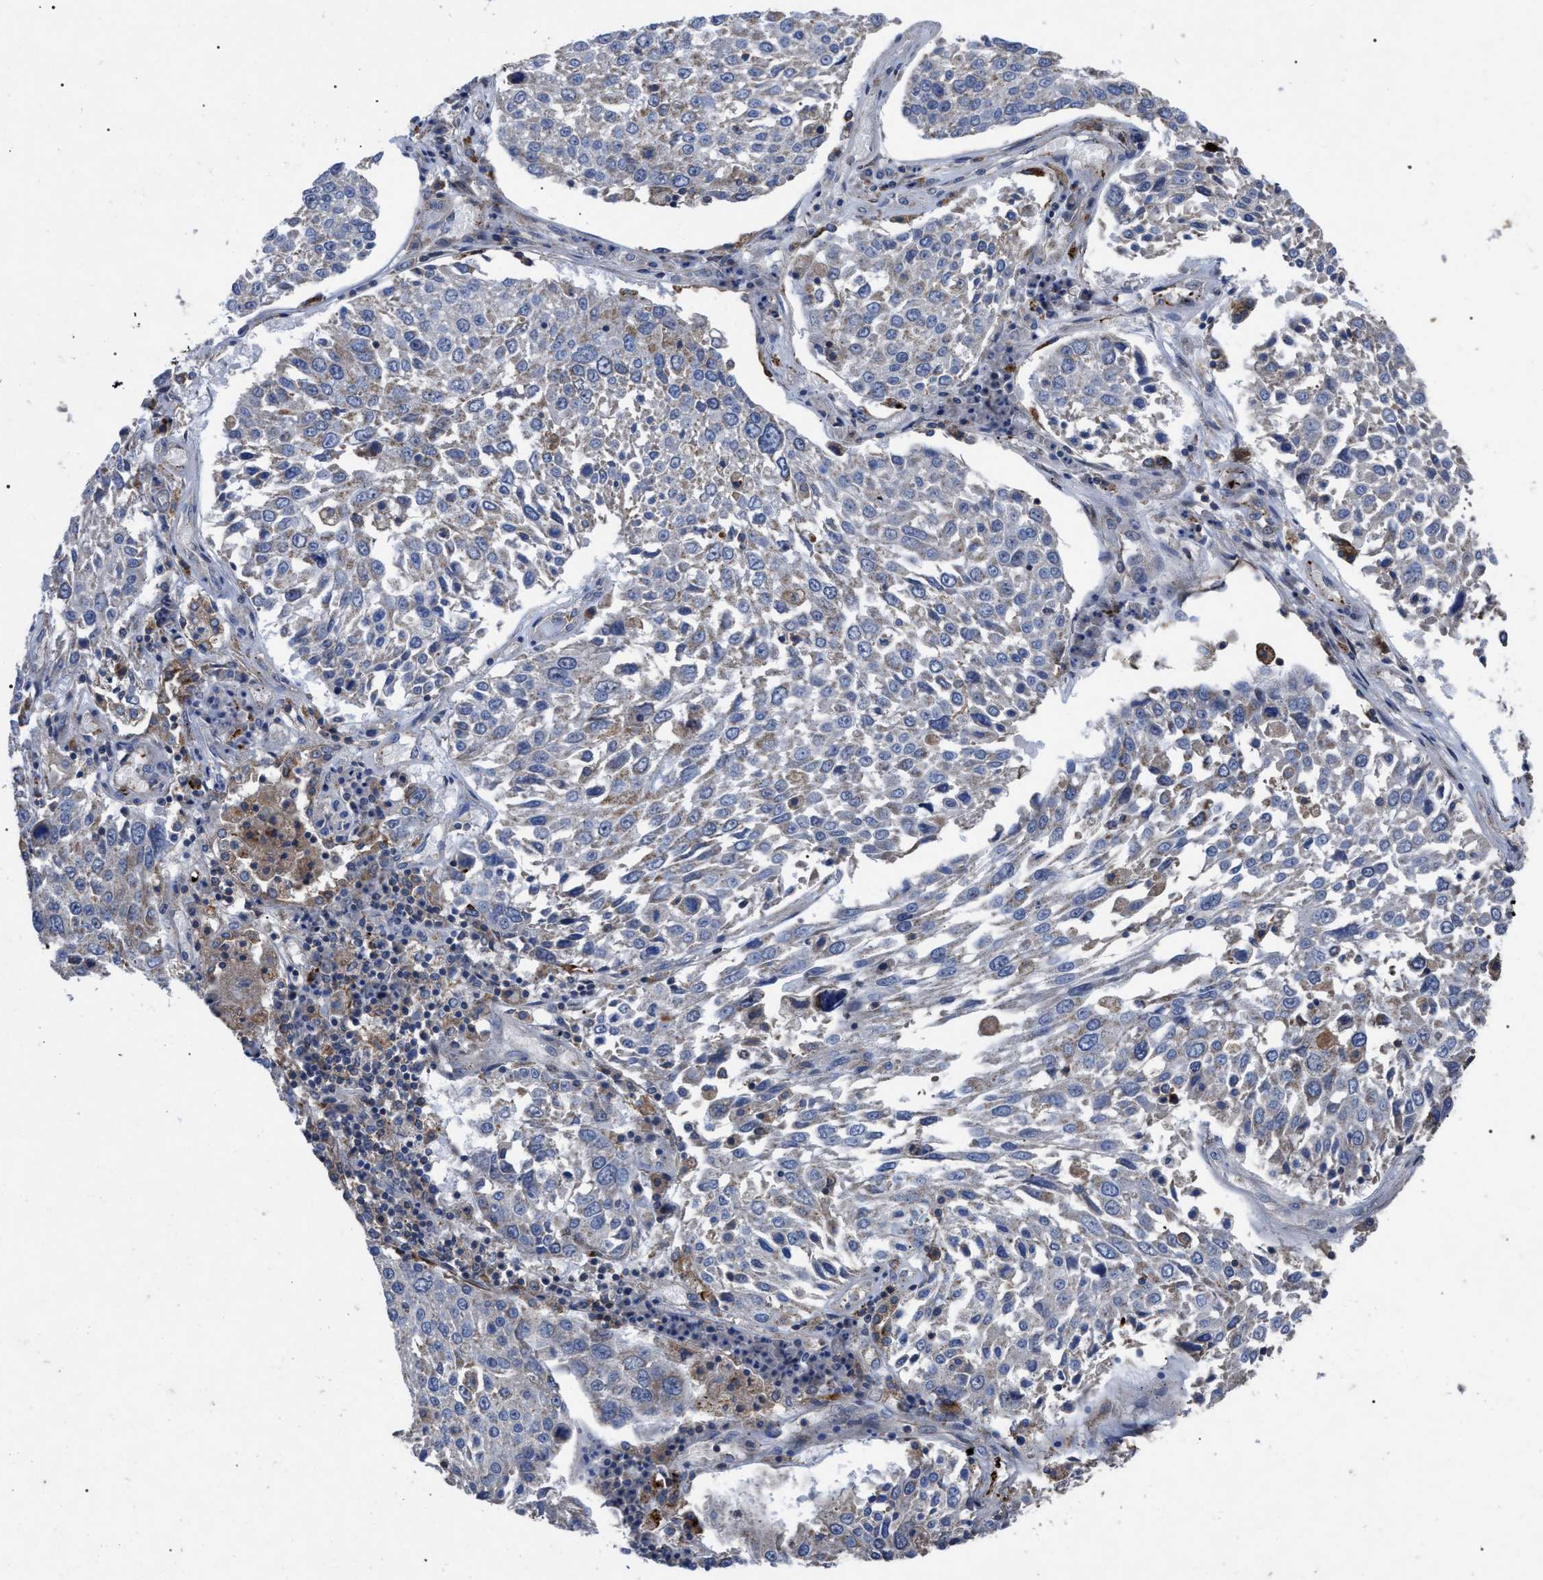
{"staining": {"intensity": "negative", "quantity": "none", "location": "none"}, "tissue": "lung cancer", "cell_type": "Tumor cells", "image_type": "cancer", "snomed": [{"axis": "morphology", "description": "Squamous cell carcinoma, NOS"}, {"axis": "topography", "description": "Lung"}], "caption": "Tumor cells are negative for protein expression in human lung cancer (squamous cell carcinoma).", "gene": "FAM171A2", "patient": {"sex": "male", "age": 65}}